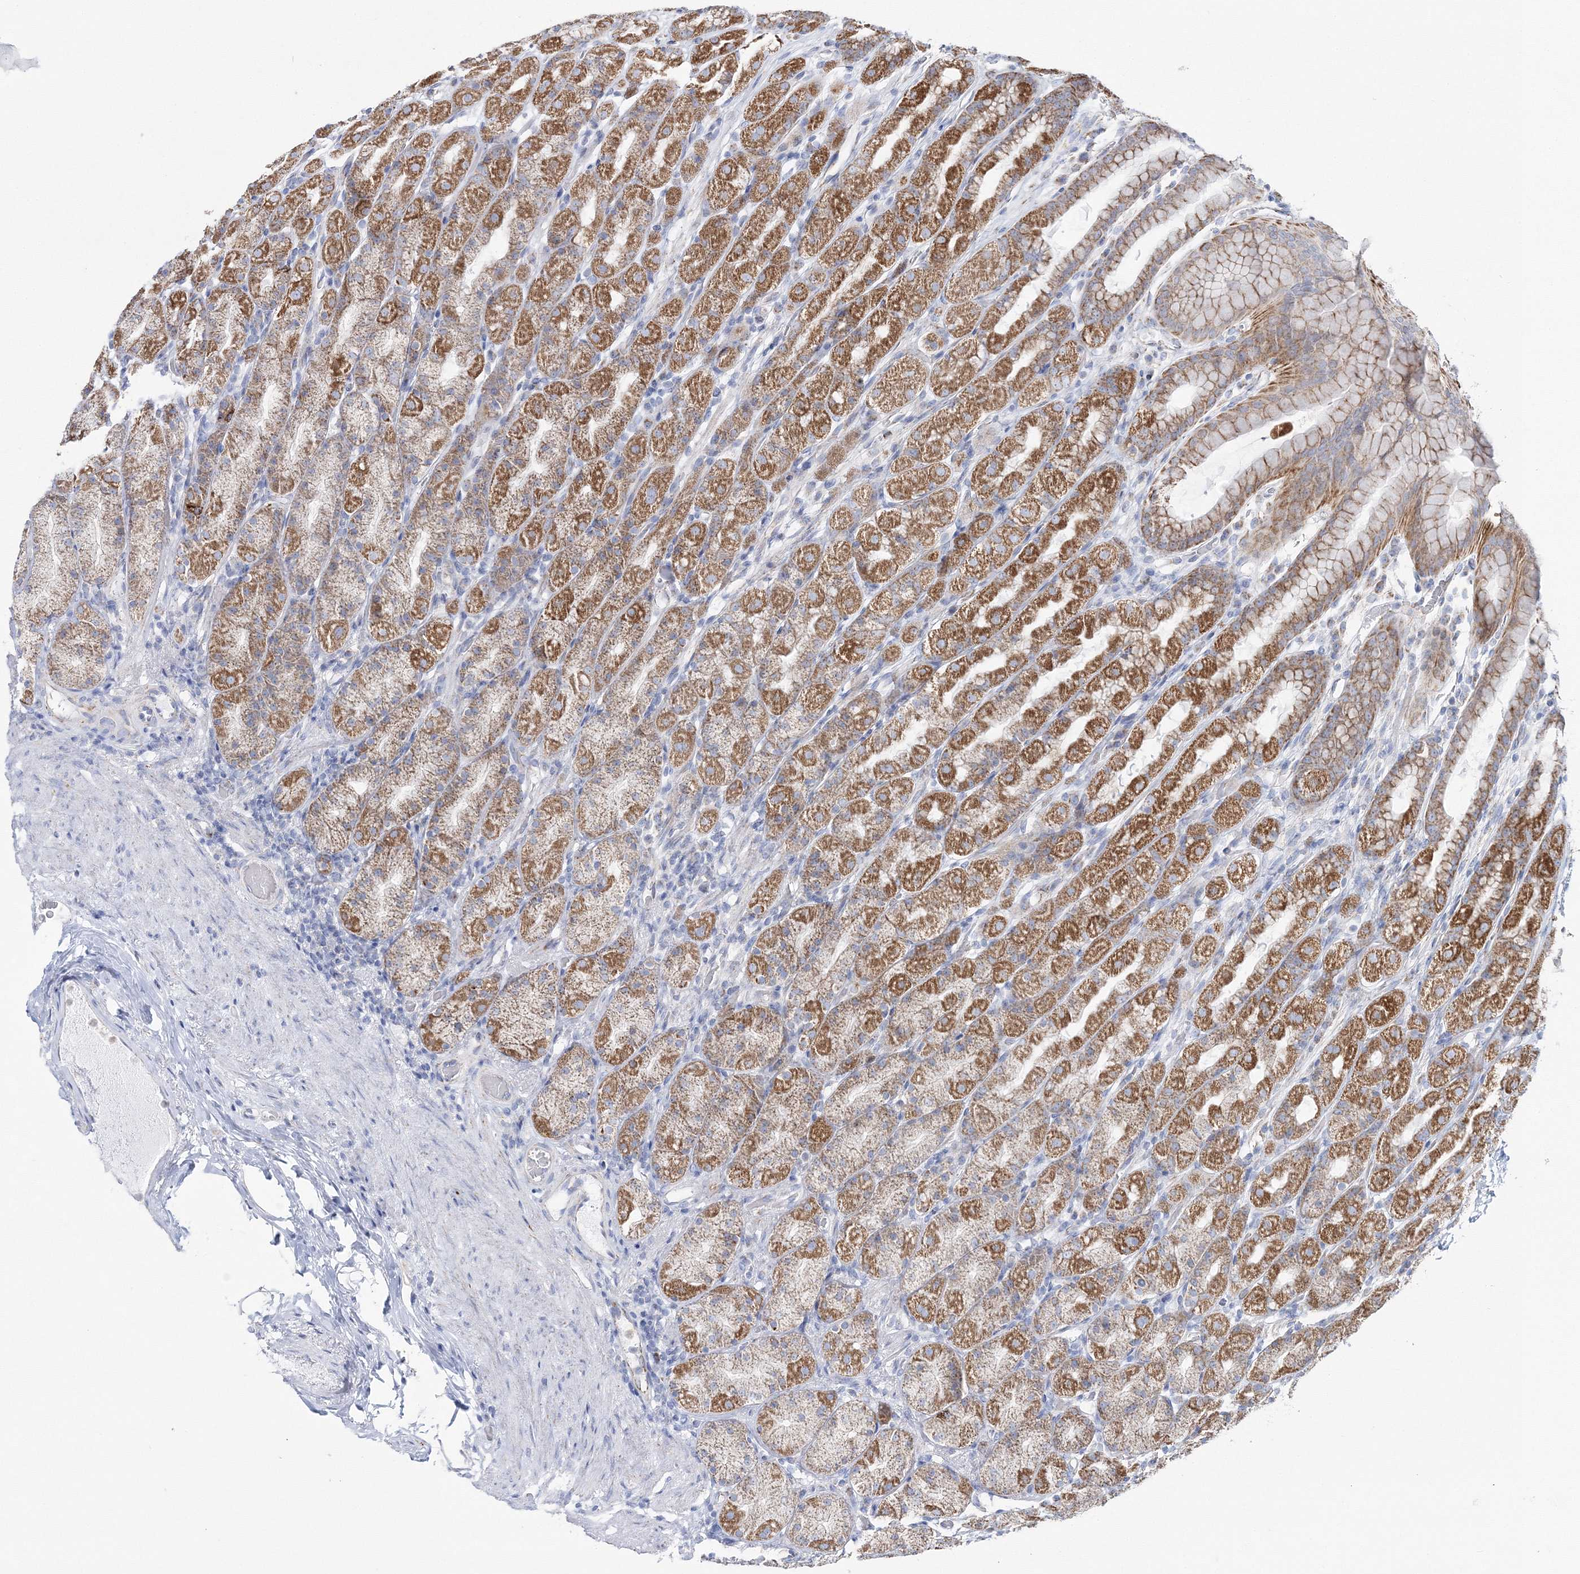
{"staining": {"intensity": "moderate", "quantity": ">75%", "location": "cytoplasmic/membranous"}, "tissue": "stomach", "cell_type": "Glandular cells", "image_type": "normal", "snomed": [{"axis": "morphology", "description": "Normal tissue, NOS"}, {"axis": "topography", "description": "Stomach, upper"}], "caption": "Moderate cytoplasmic/membranous positivity is identified in about >75% of glandular cells in unremarkable stomach.", "gene": "HIBCH", "patient": {"sex": "male", "age": 68}}